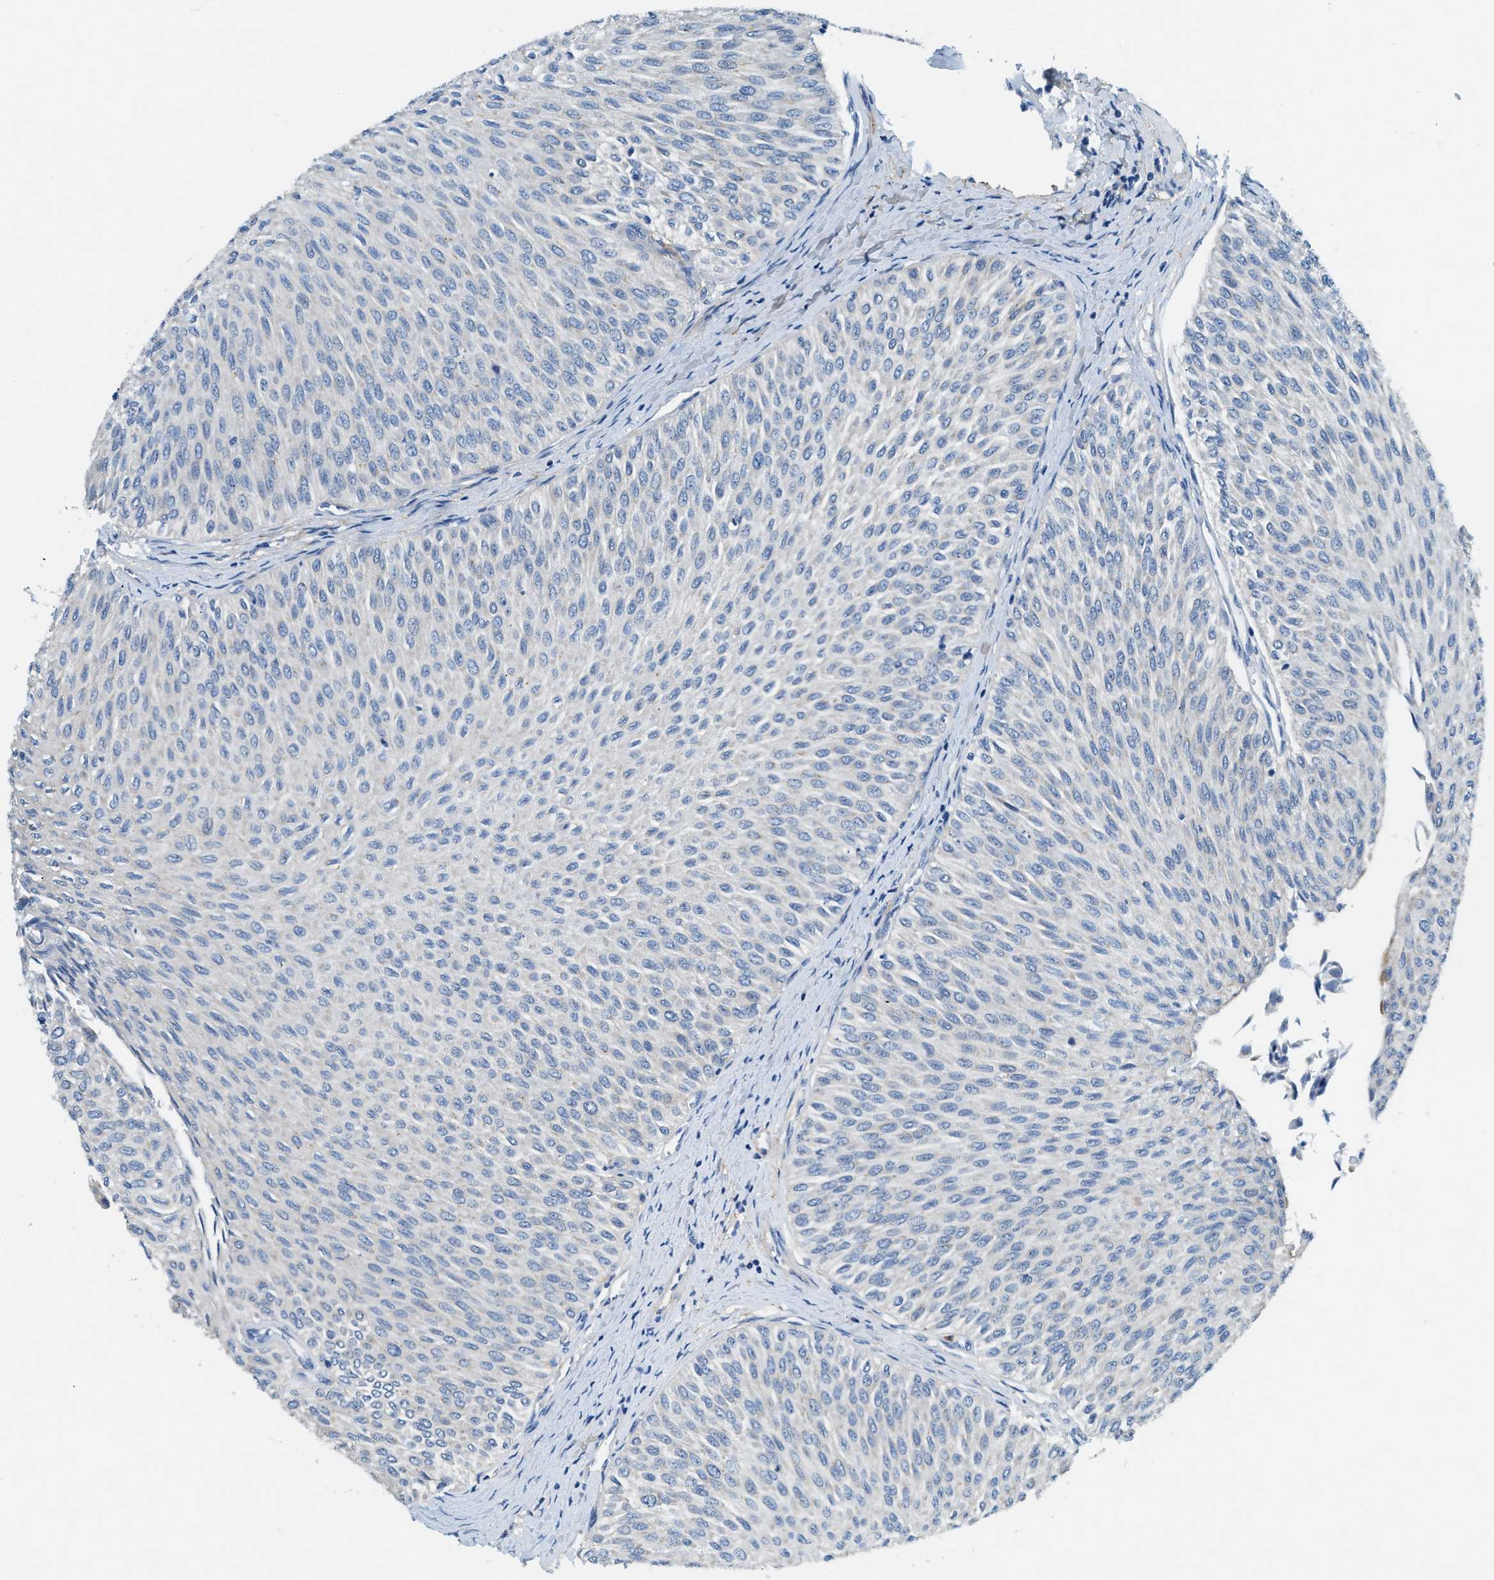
{"staining": {"intensity": "negative", "quantity": "none", "location": "none"}, "tissue": "urothelial cancer", "cell_type": "Tumor cells", "image_type": "cancer", "snomed": [{"axis": "morphology", "description": "Urothelial carcinoma, Low grade"}, {"axis": "topography", "description": "Urinary bladder"}], "caption": "The histopathology image exhibits no significant expression in tumor cells of urothelial carcinoma (low-grade). Brightfield microscopy of IHC stained with DAB (3,3'-diaminobenzidine) (brown) and hematoxylin (blue), captured at high magnification.", "gene": "ZDHHC13", "patient": {"sex": "male", "age": 78}}